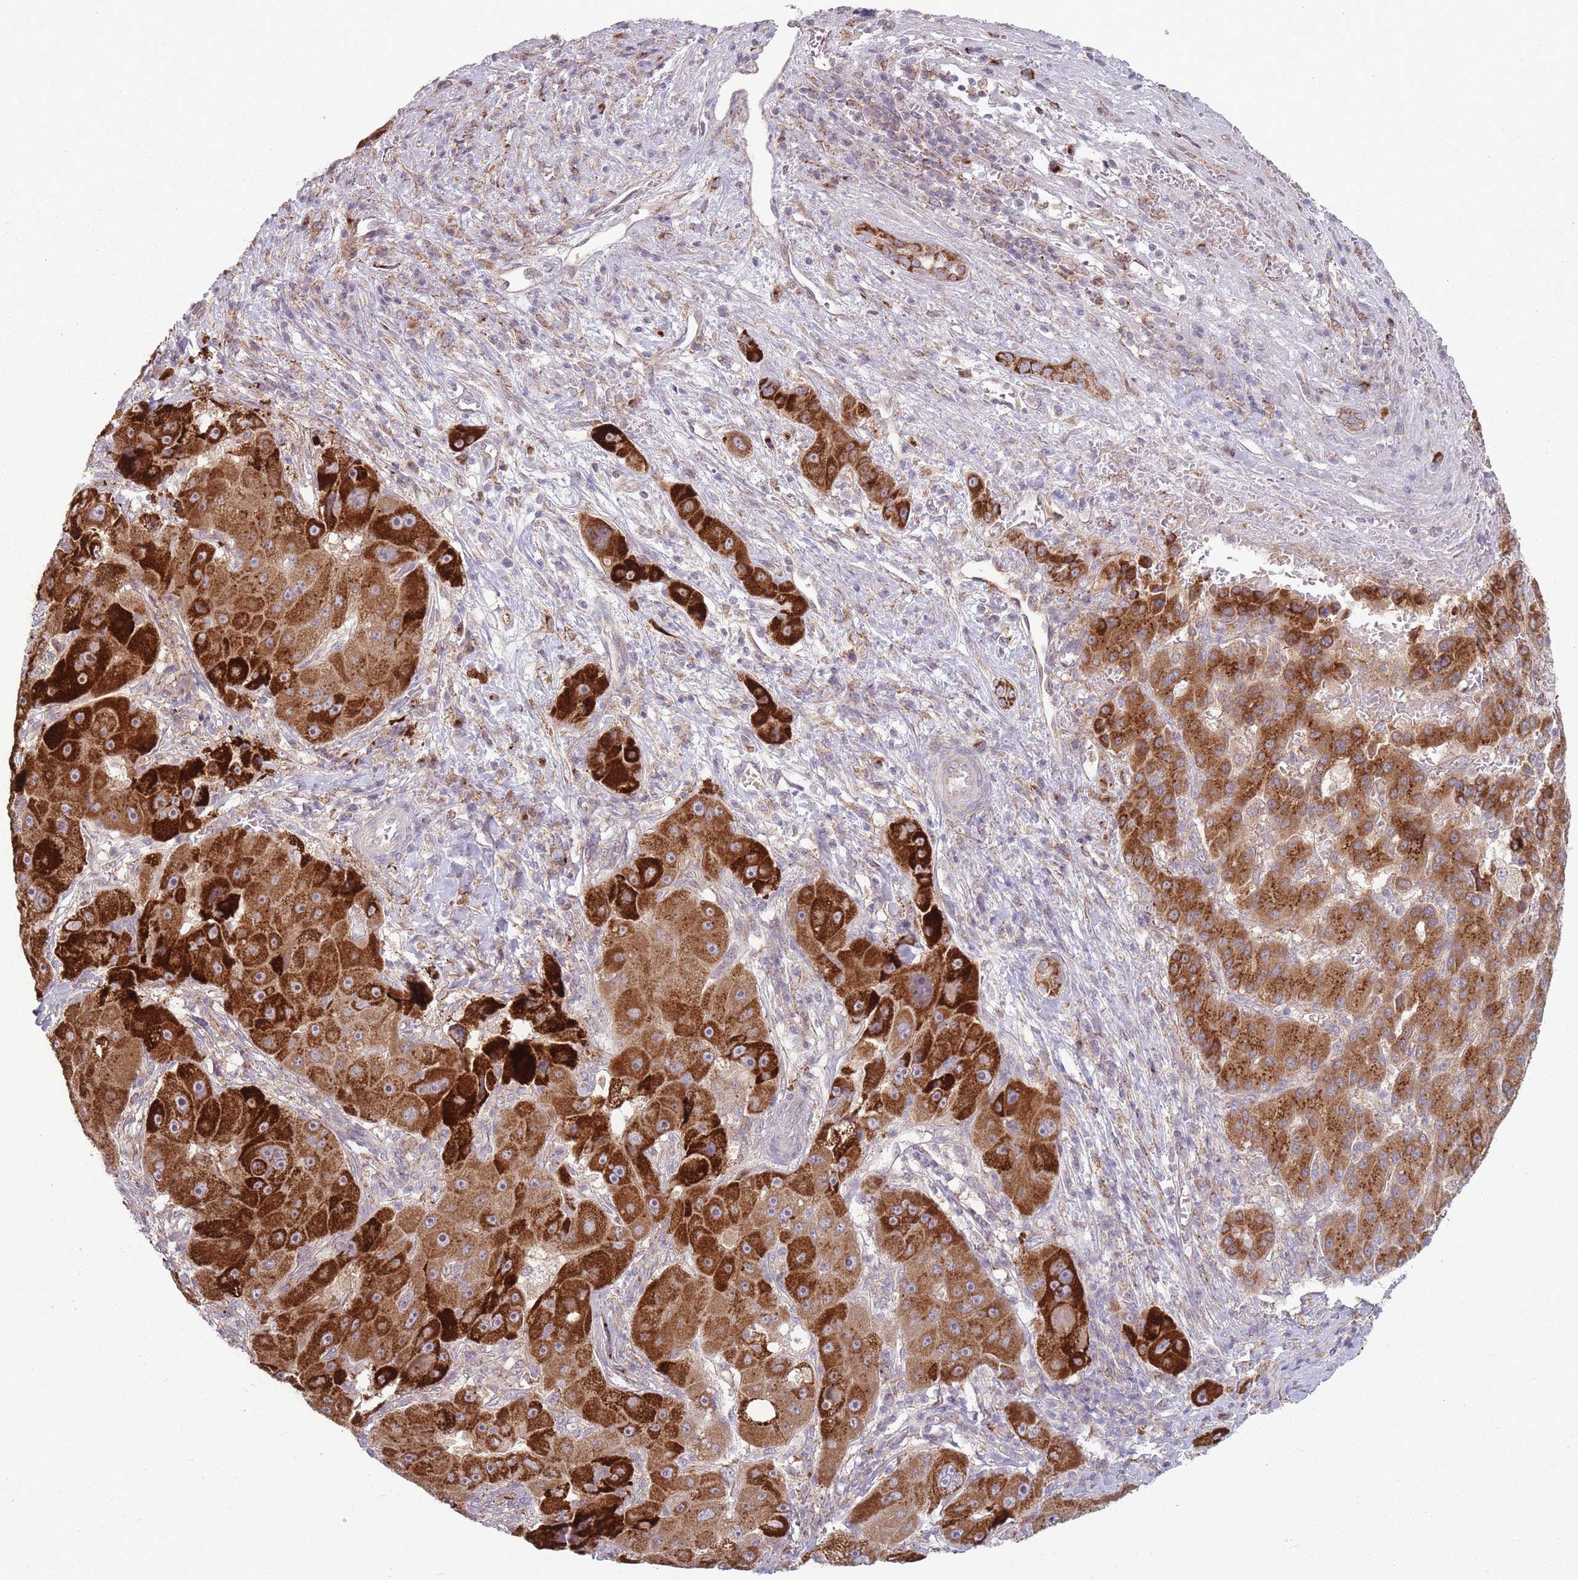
{"staining": {"intensity": "strong", "quantity": ">75%", "location": "cytoplasmic/membranous"}, "tissue": "liver cancer", "cell_type": "Tumor cells", "image_type": "cancer", "snomed": [{"axis": "morphology", "description": "Carcinoma, Hepatocellular, NOS"}, {"axis": "topography", "description": "Liver"}], "caption": "Protein staining of liver cancer tissue demonstrates strong cytoplasmic/membranous positivity in about >75% of tumor cells. (DAB IHC with brightfield microscopy, high magnification).", "gene": "OR10Q1", "patient": {"sex": "male", "age": 76}}